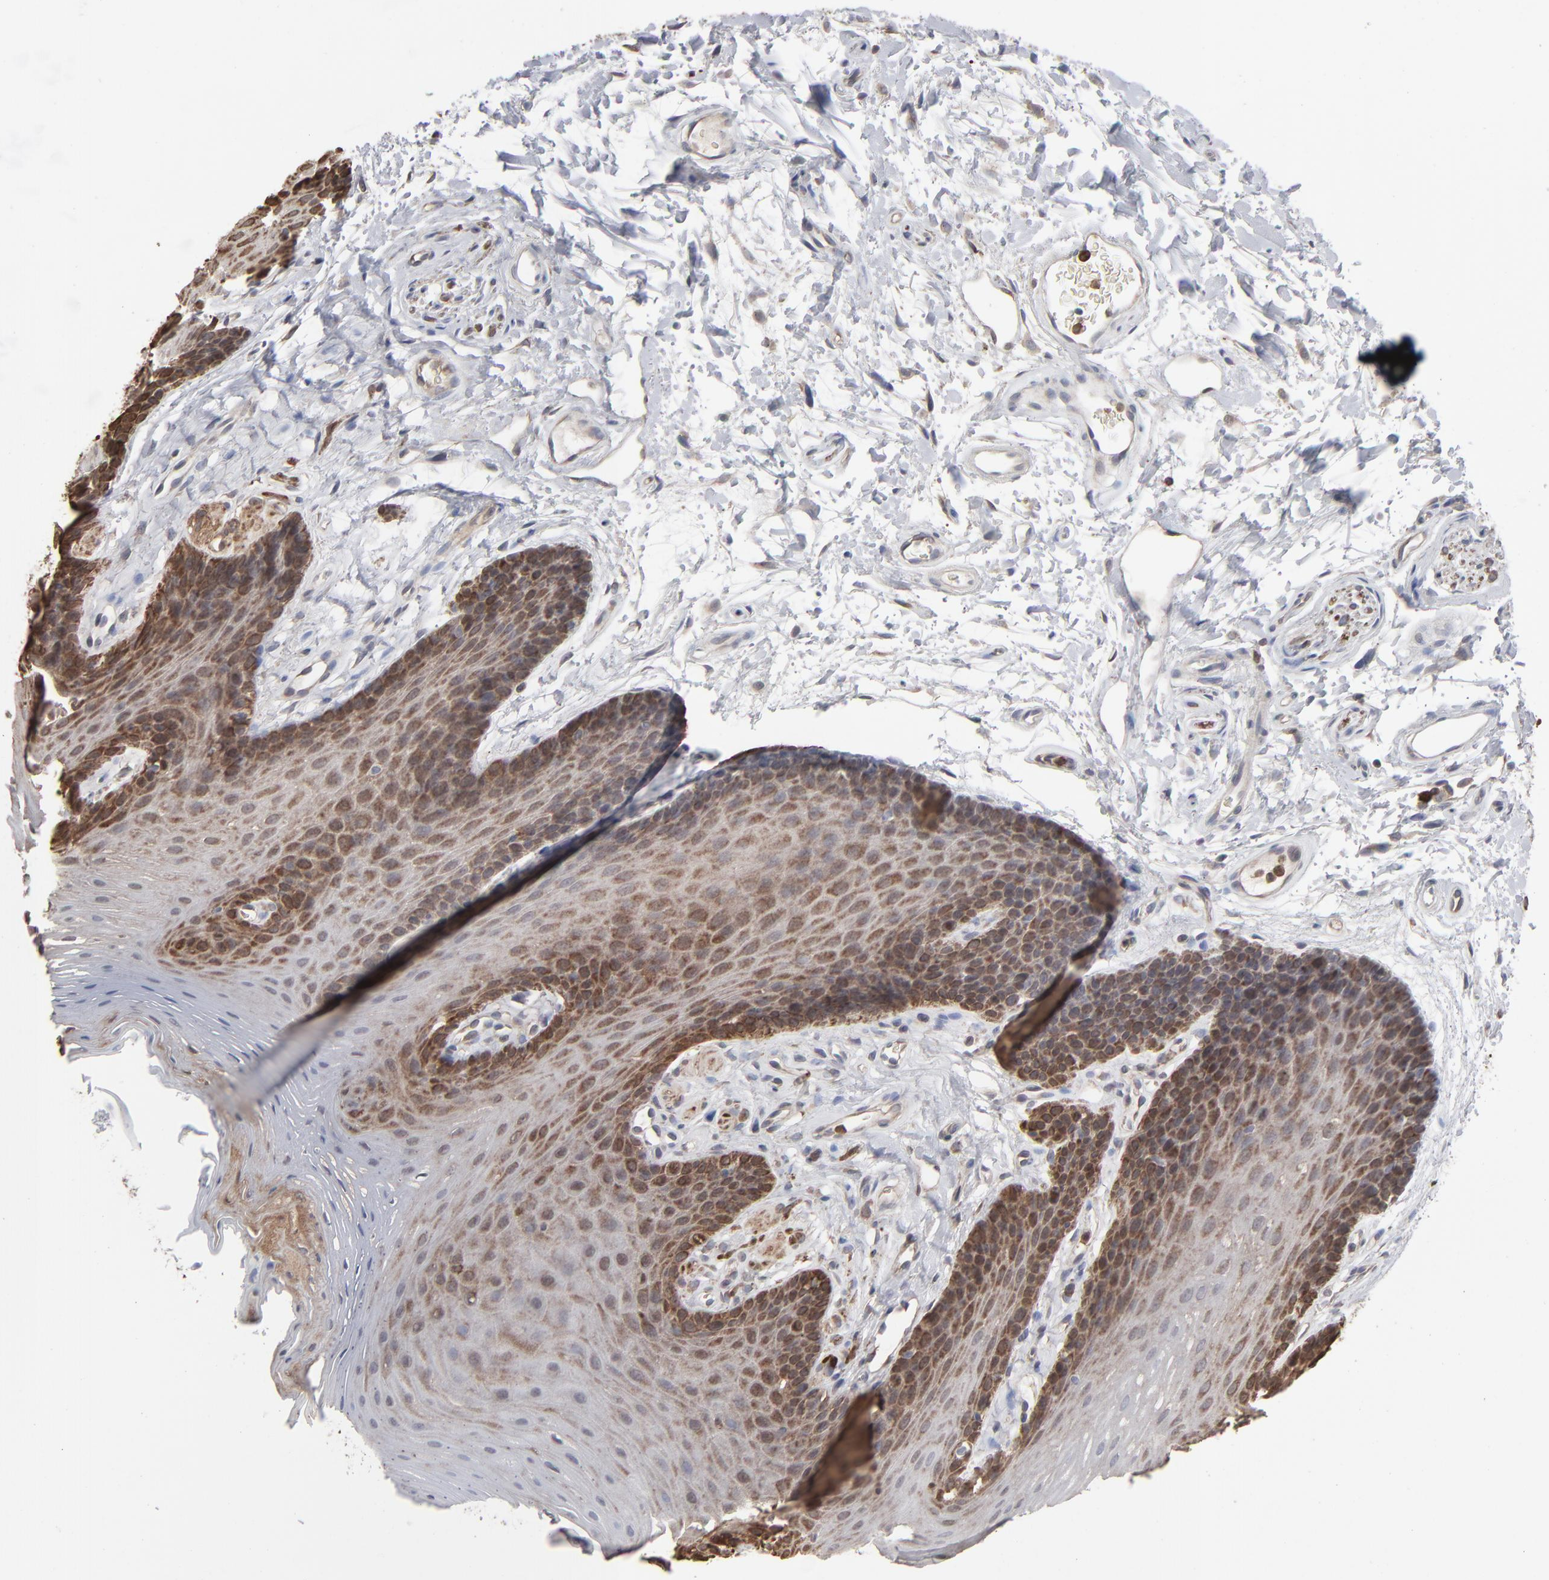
{"staining": {"intensity": "moderate", "quantity": "25%-75%", "location": "cytoplasmic/membranous"}, "tissue": "oral mucosa", "cell_type": "Squamous epithelial cells", "image_type": "normal", "snomed": [{"axis": "morphology", "description": "Normal tissue, NOS"}, {"axis": "topography", "description": "Oral tissue"}], "caption": "Protein analysis of normal oral mucosa reveals moderate cytoplasmic/membranous expression in approximately 25%-75% of squamous epithelial cells.", "gene": "NME1", "patient": {"sex": "male", "age": 62}}